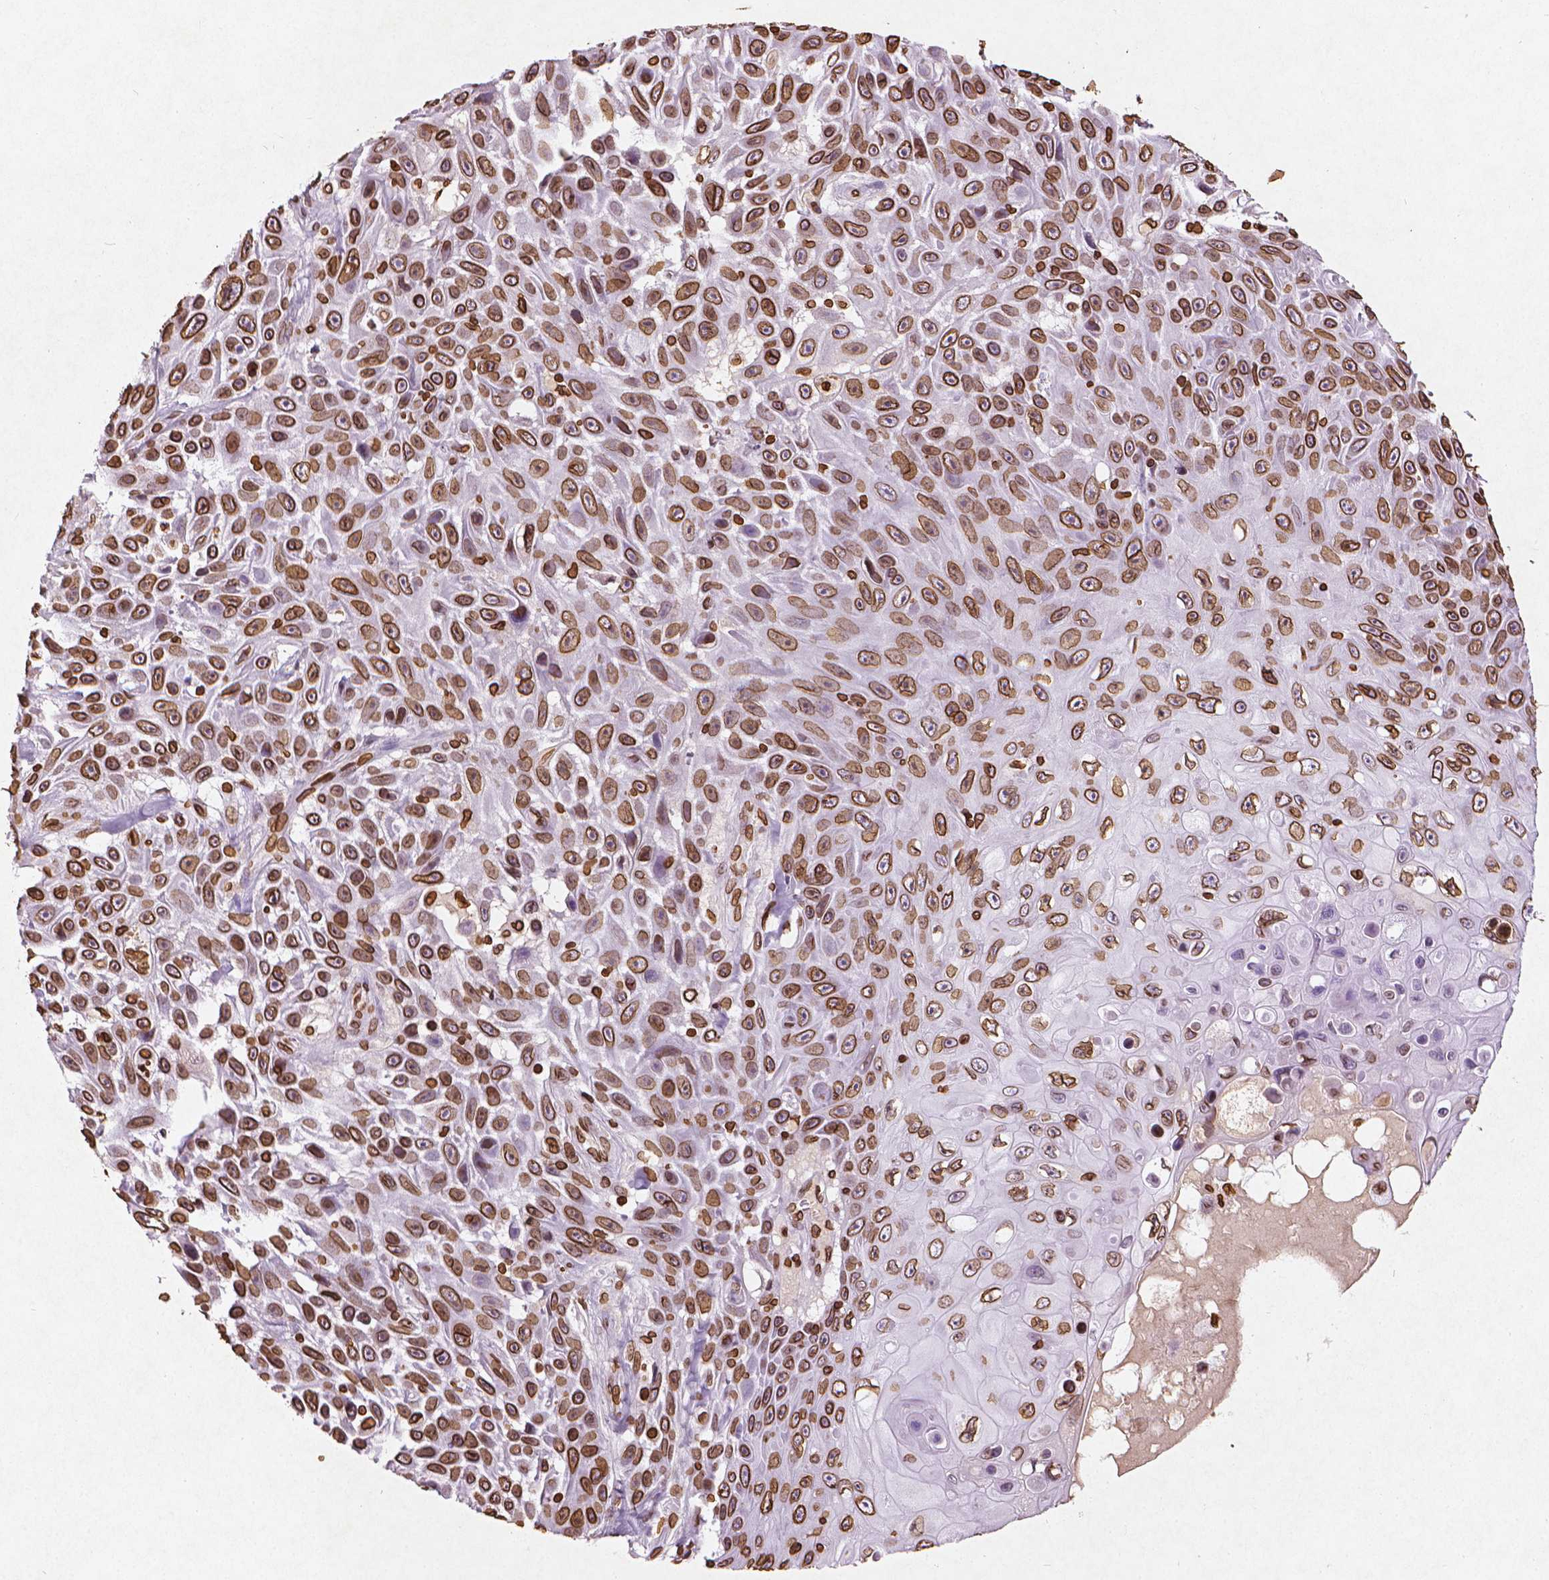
{"staining": {"intensity": "strong", "quantity": ">75%", "location": "cytoplasmic/membranous,nuclear"}, "tissue": "skin cancer", "cell_type": "Tumor cells", "image_type": "cancer", "snomed": [{"axis": "morphology", "description": "Squamous cell carcinoma, NOS"}, {"axis": "topography", "description": "Skin"}], "caption": "Strong cytoplasmic/membranous and nuclear staining is identified in approximately >75% of tumor cells in squamous cell carcinoma (skin).", "gene": "LMNB1", "patient": {"sex": "male", "age": 82}}